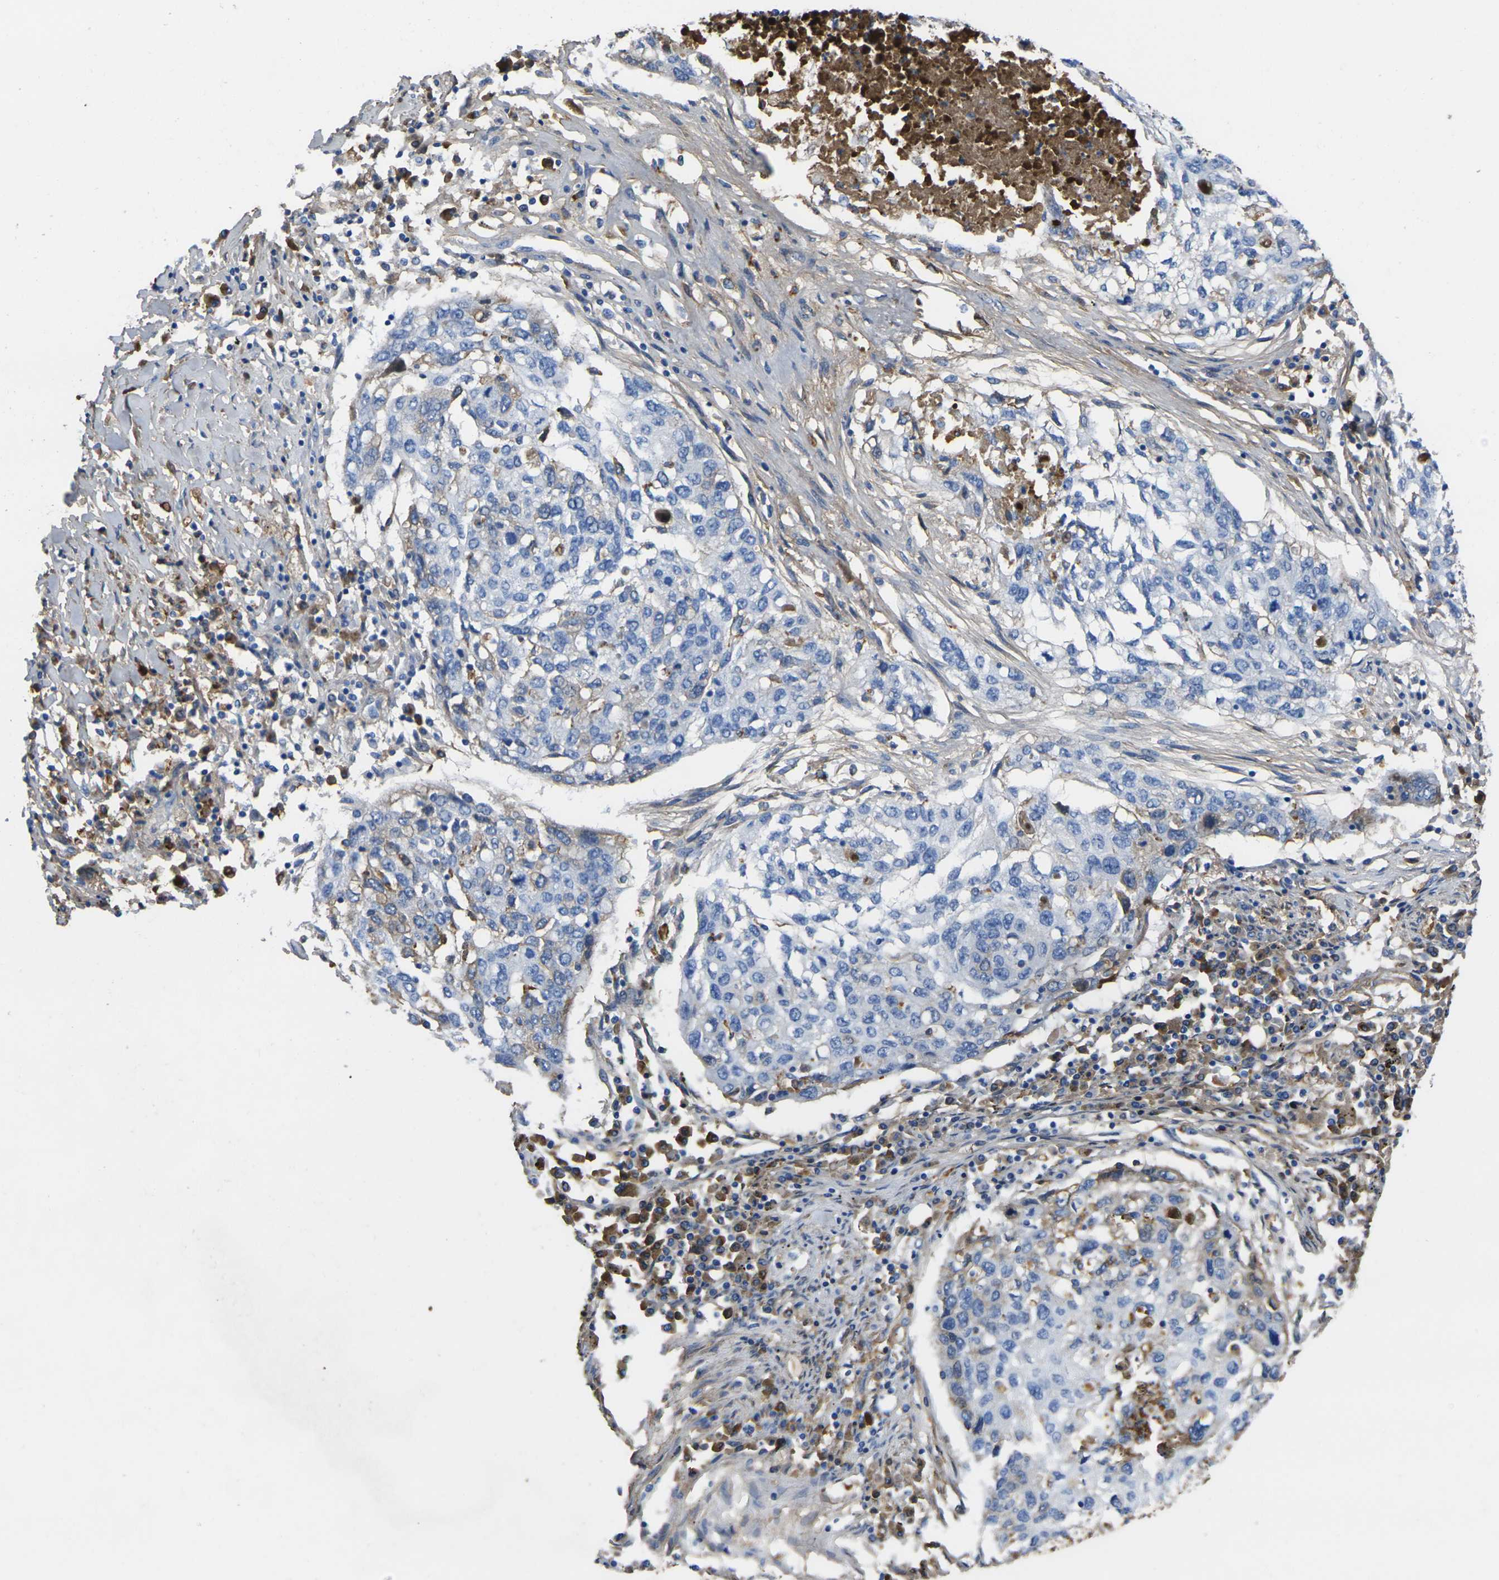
{"staining": {"intensity": "moderate", "quantity": "<25%", "location": "cytoplasmic/membranous"}, "tissue": "lung cancer", "cell_type": "Tumor cells", "image_type": "cancer", "snomed": [{"axis": "morphology", "description": "Squamous cell carcinoma, NOS"}, {"axis": "topography", "description": "Lung"}], "caption": "Protein expression analysis of lung cancer (squamous cell carcinoma) reveals moderate cytoplasmic/membranous expression in approximately <25% of tumor cells.", "gene": "GREM2", "patient": {"sex": "female", "age": 63}}